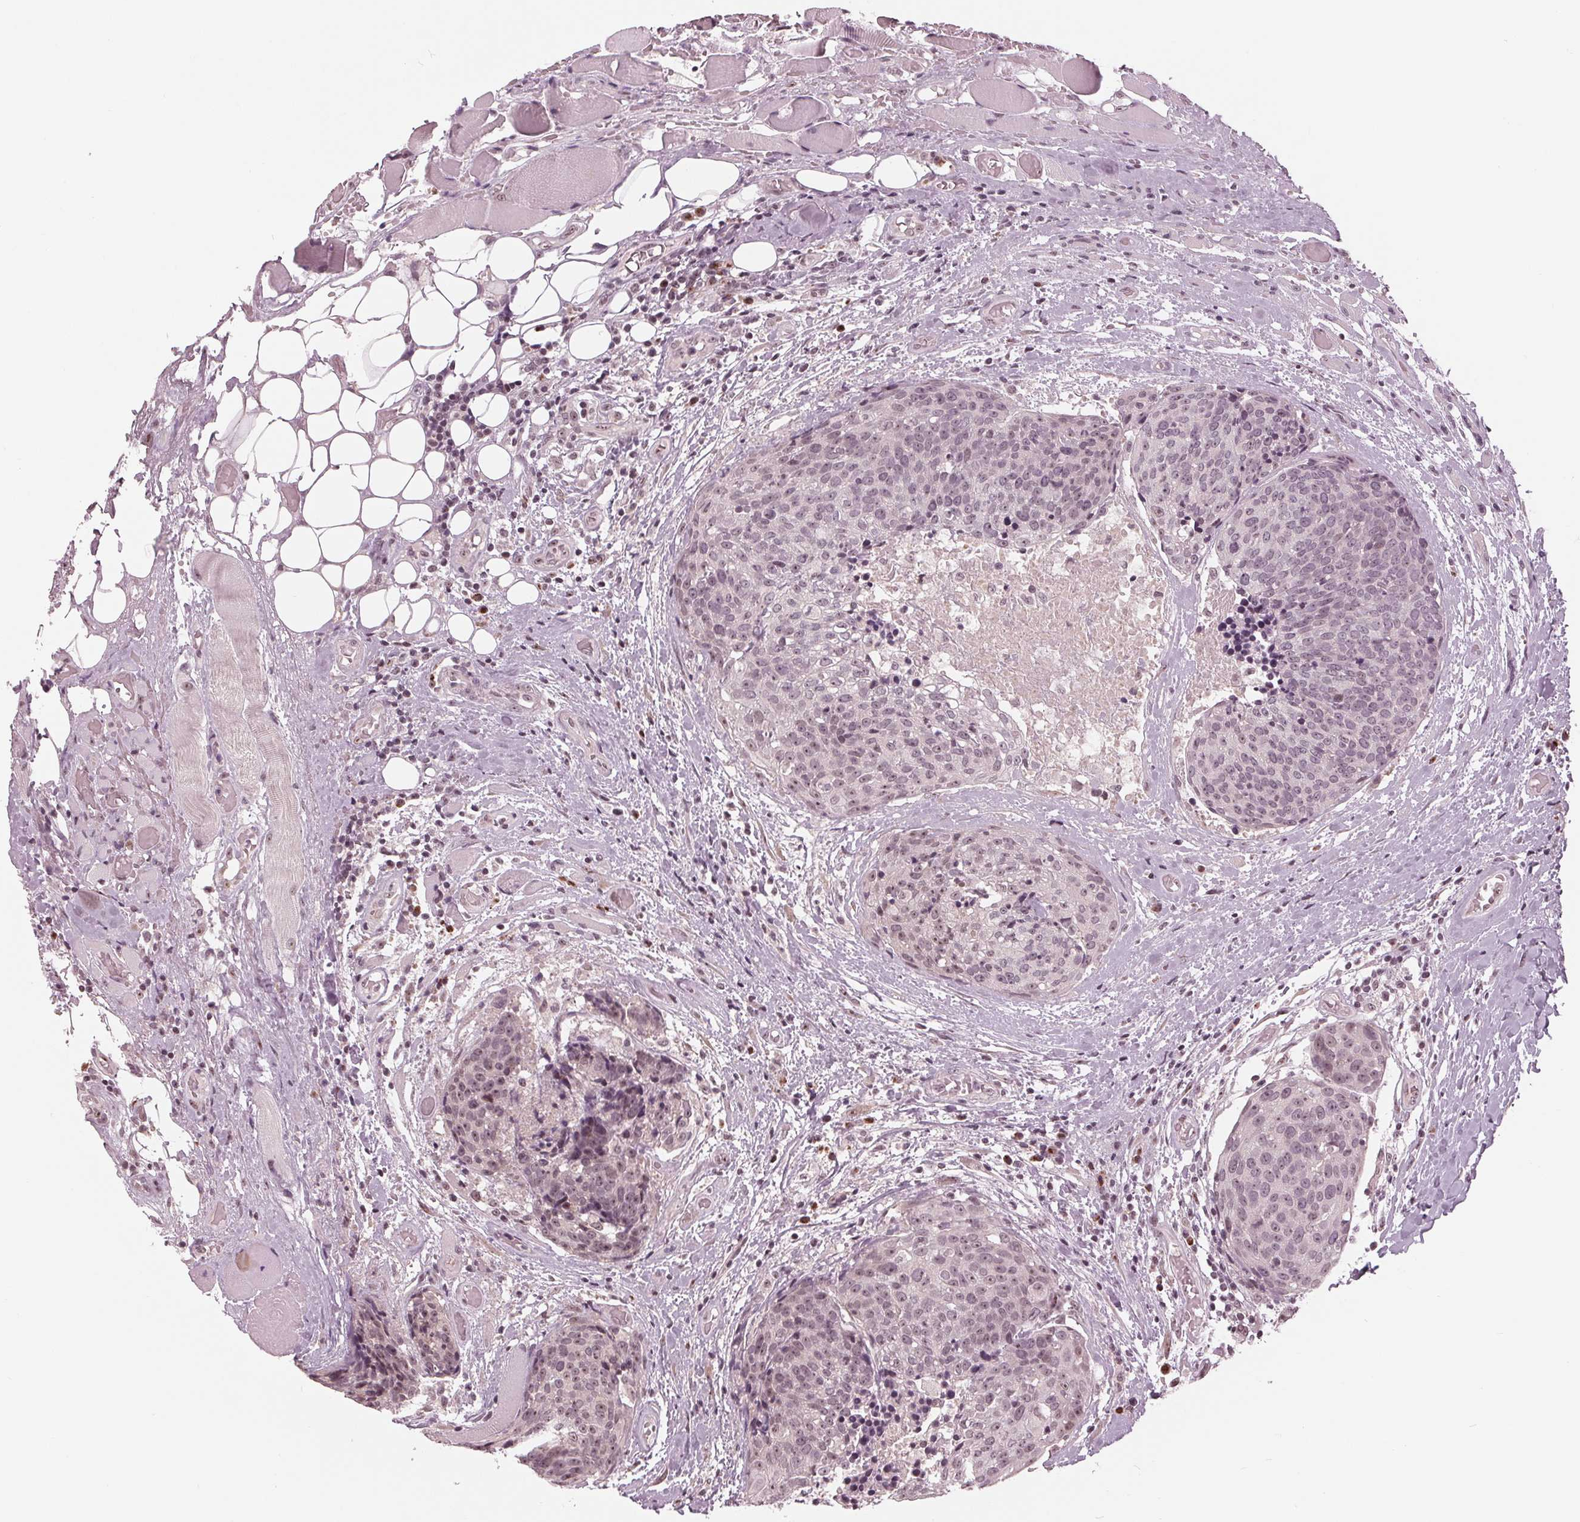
{"staining": {"intensity": "weak", "quantity": "25%-75%", "location": "nuclear"}, "tissue": "head and neck cancer", "cell_type": "Tumor cells", "image_type": "cancer", "snomed": [{"axis": "morphology", "description": "Squamous cell carcinoma, NOS"}, {"axis": "topography", "description": "Oral tissue"}, {"axis": "topography", "description": "Head-Neck"}], "caption": "Human head and neck squamous cell carcinoma stained with a protein marker displays weak staining in tumor cells.", "gene": "SLX4", "patient": {"sex": "male", "age": 64}}